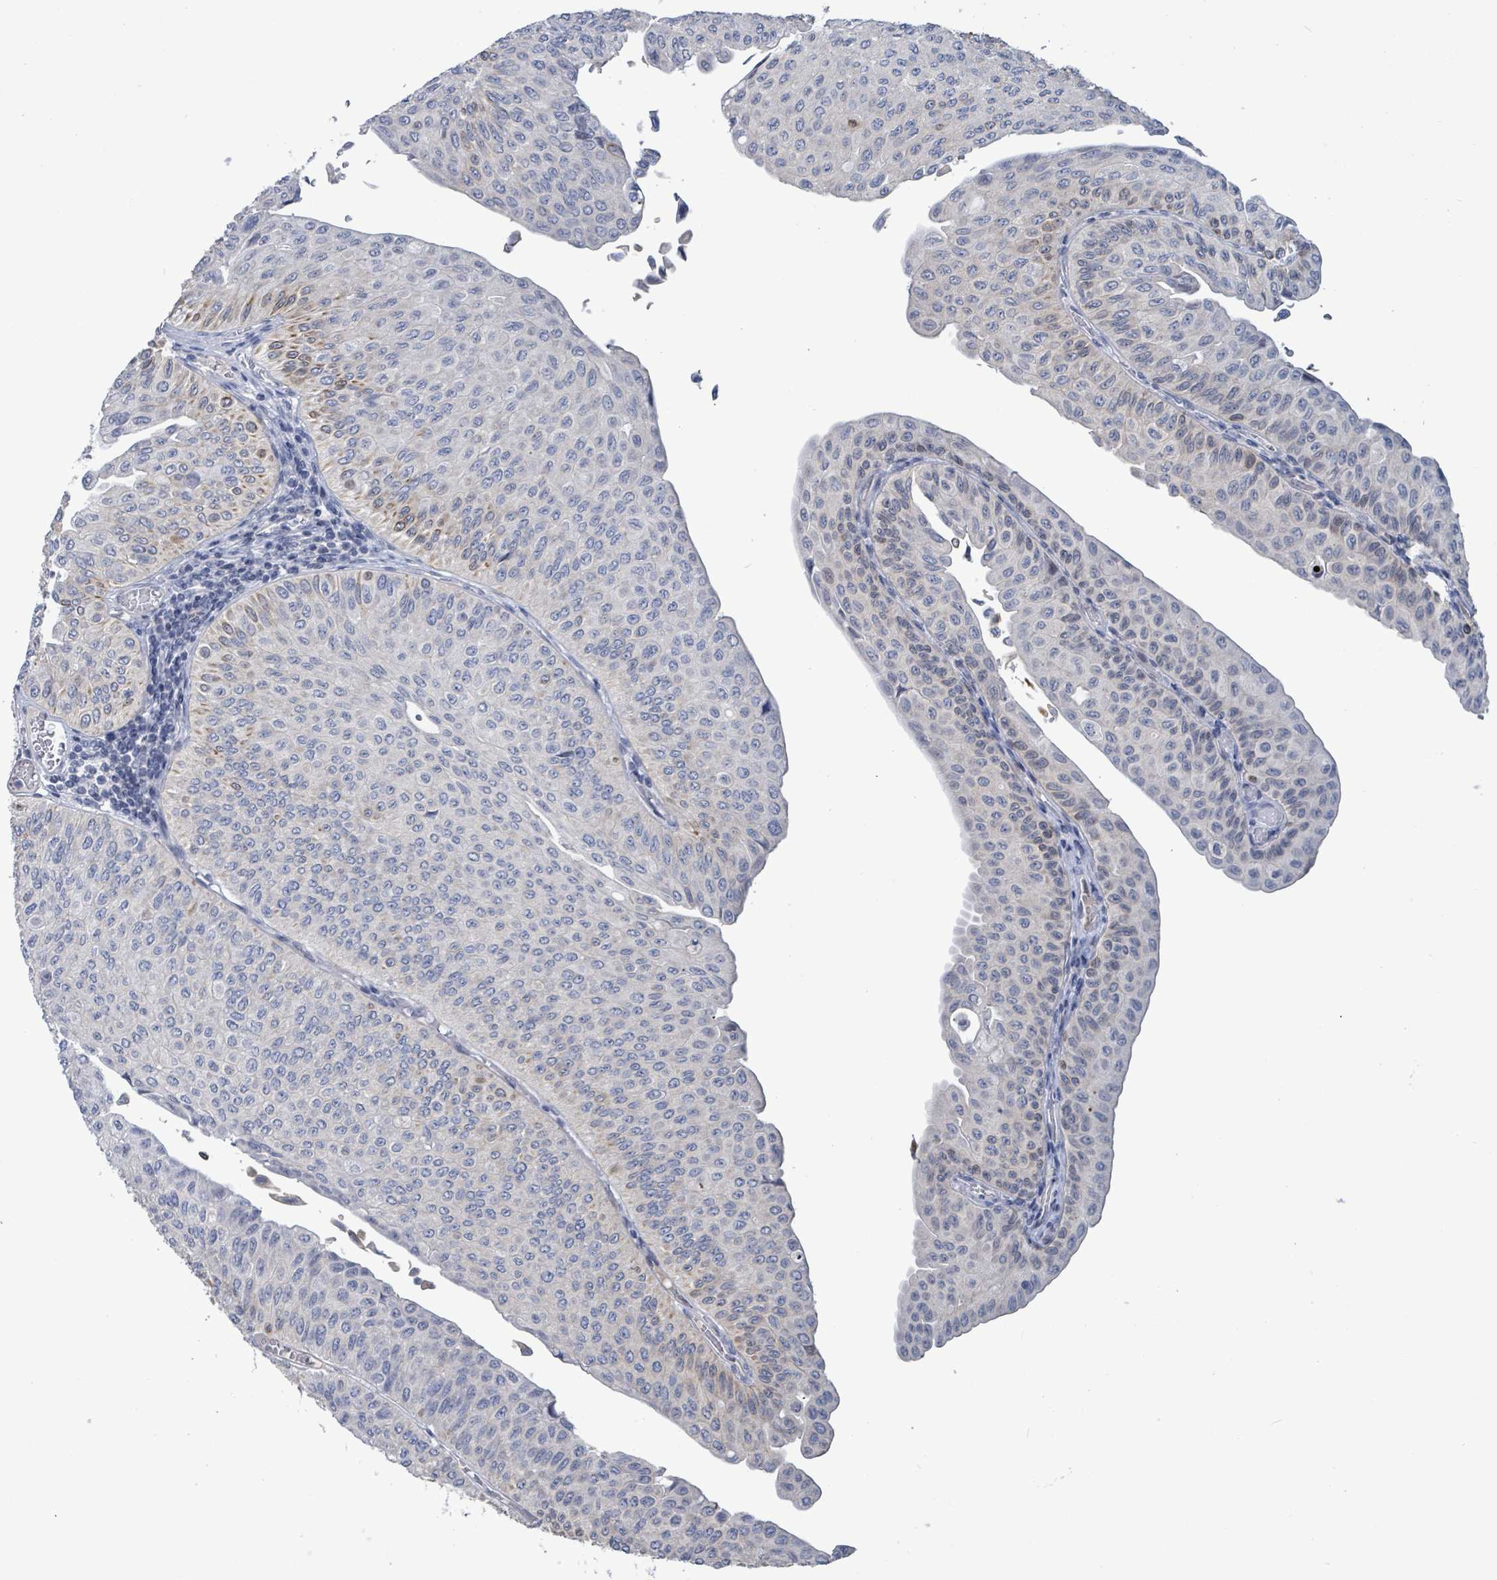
{"staining": {"intensity": "moderate", "quantity": "<25%", "location": "cytoplasmic/membranous"}, "tissue": "urothelial cancer", "cell_type": "Tumor cells", "image_type": "cancer", "snomed": [{"axis": "morphology", "description": "Urothelial carcinoma, NOS"}, {"axis": "topography", "description": "Urinary bladder"}], "caption": "Protein expression analysis of human urothelial cancer reveals moderate cytoplasmic/membranous positivity in approximately <25% of tumor cells.", "gene": "NTN3", "patient": {"sex": "male", "age": 59}}